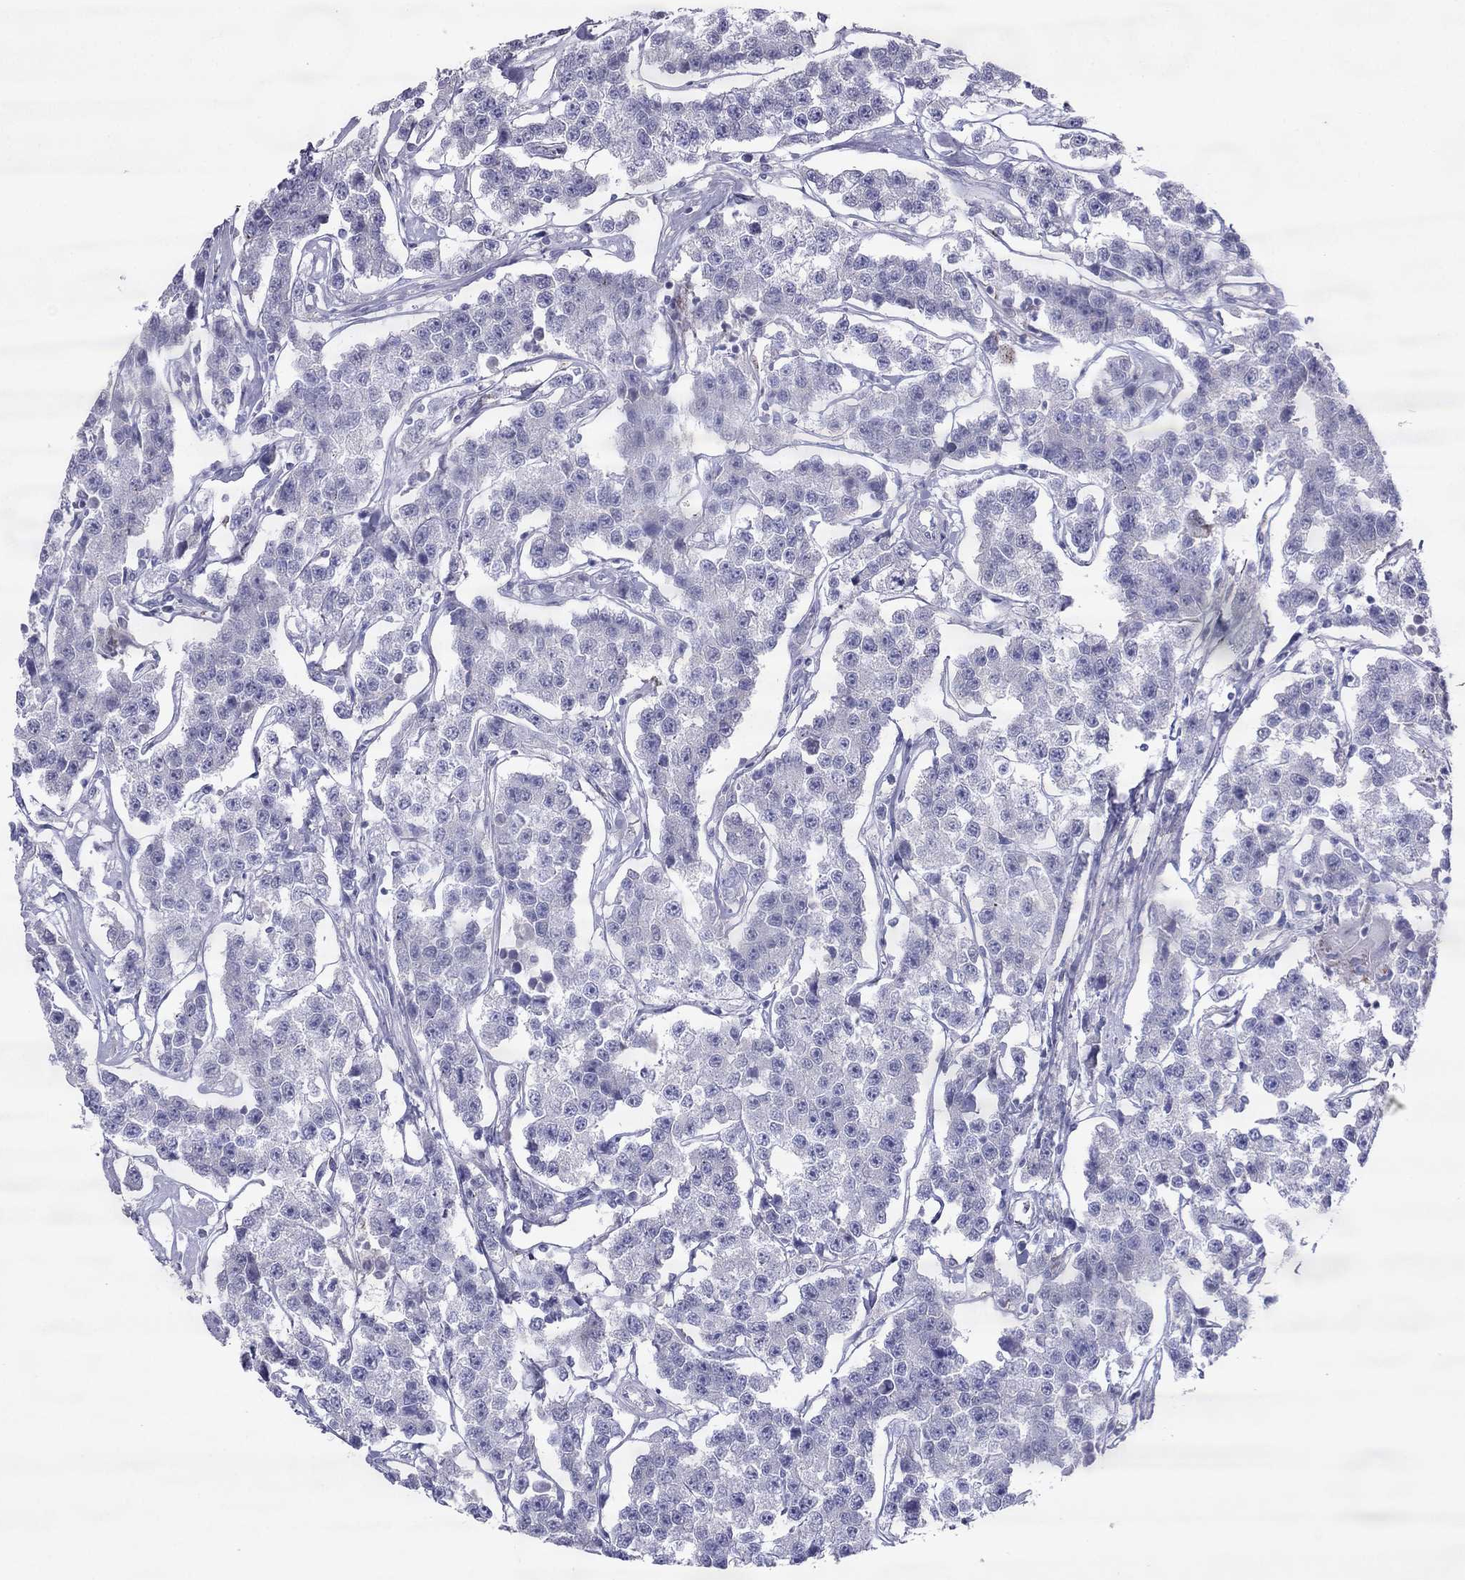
{"staining": {"intensity": "negative", "quantity": "none", "location": "none"}, "tissue": "testis cancer", "cell_type": "Tumor cells", "image_type": "cancer", "snomed": [{"axis": "morphology", "description": "Seminoma, NOS"}, {"axis": "topography", "description": "Testis"}], "caption": "Immunohistochemical staining of human seminoma (testis) exhibits no significant staining in tumor cells.", "gene": "MAEL", "patient": {"sex": "male", "age": 59}}